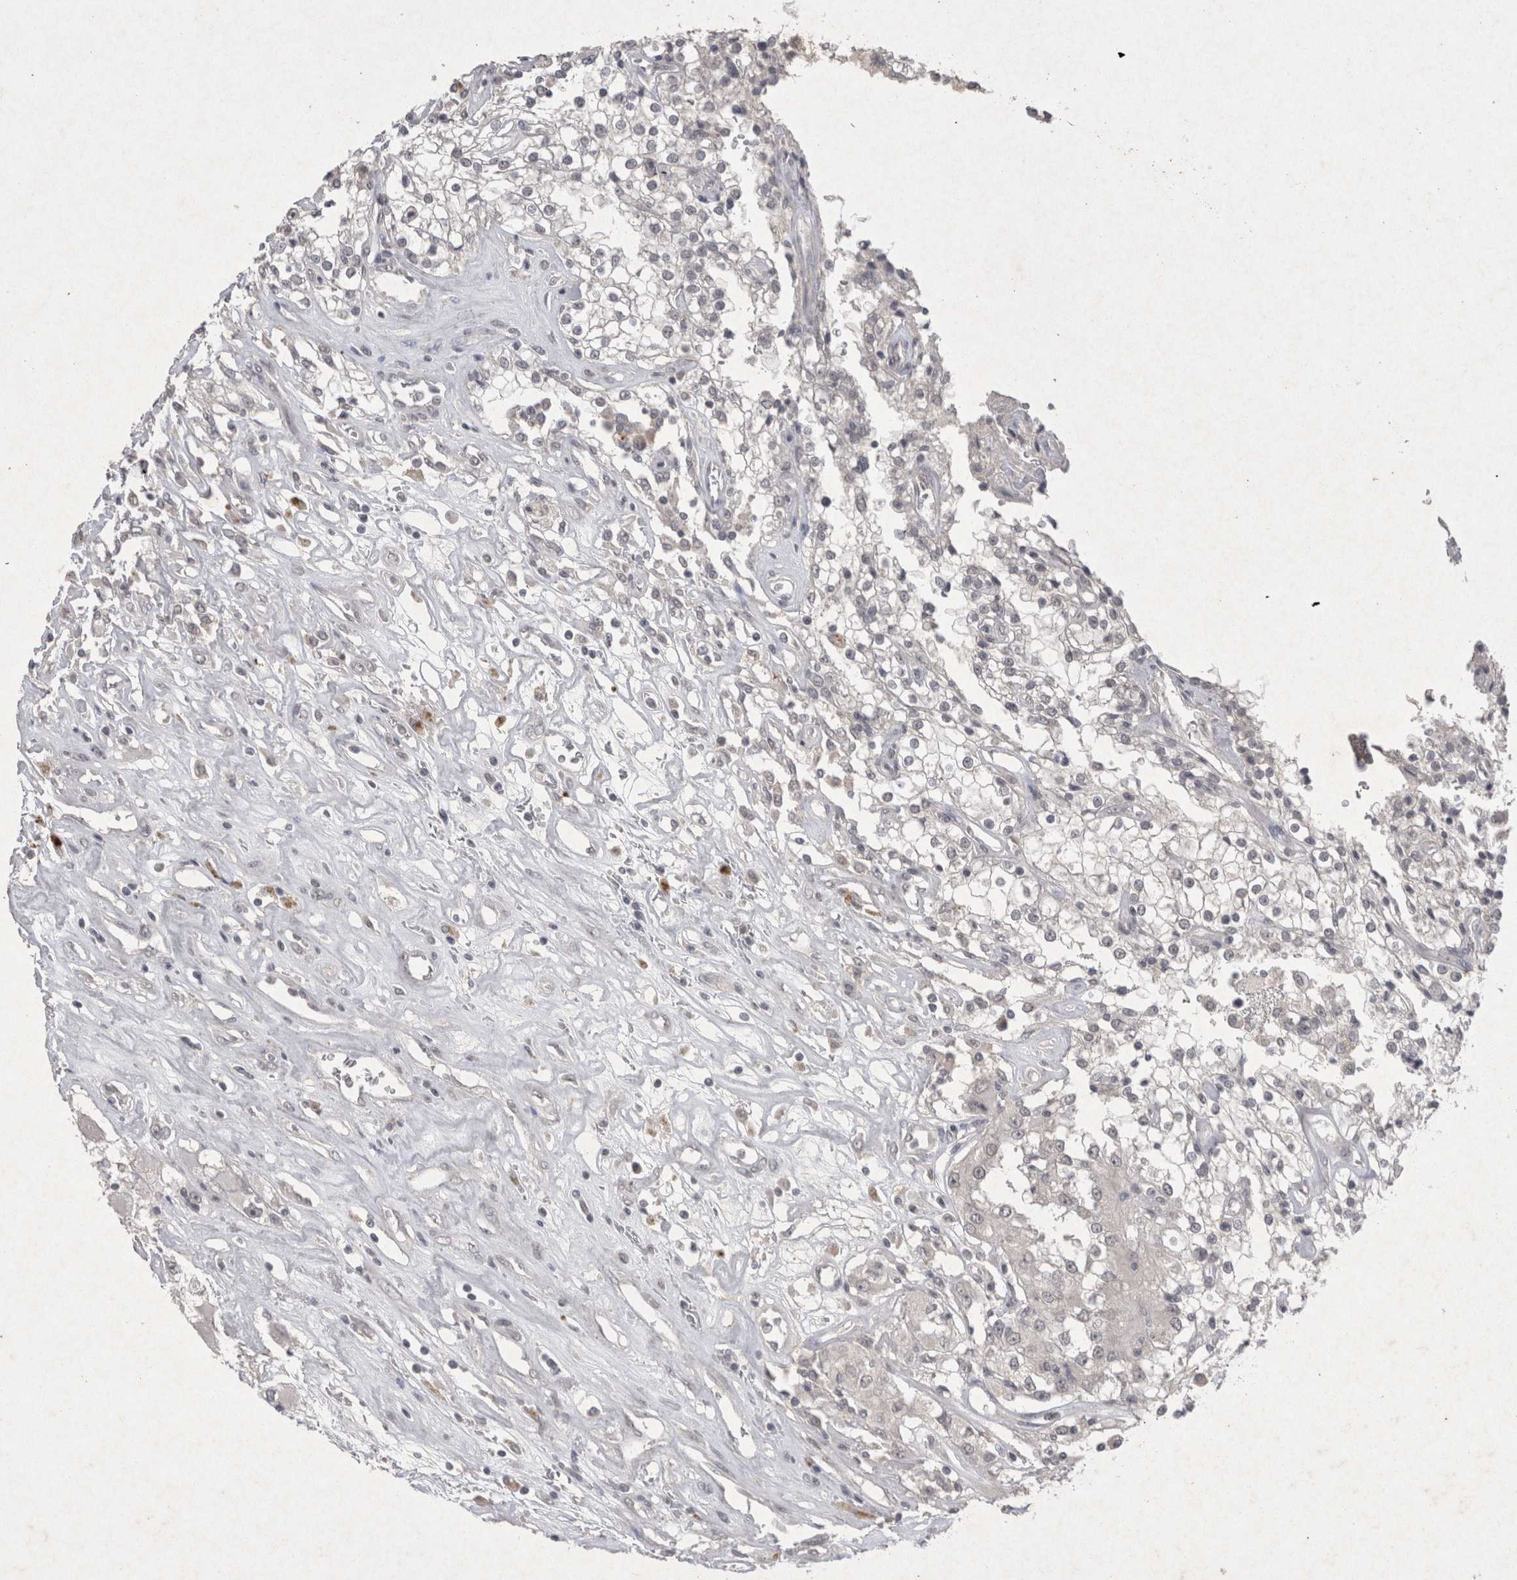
{"staining": {"intensity": "negative", "quantity": "none", "location": "none"}, "tissue": "renal cancer", "cell_type": "Tumor cells", "image_type": "cancer", "snomed": [{"axis": "morphology", "description": "Adenocarcinoma, NOS"}, {"axis": "topography", "description": "Kidney"}], "caption": "Immunohistochemistry of renal cancer demonstrates no positivity in tumor cells.", "gene": "LYVE1", "patient": {"sex": "female", "age": 52}}